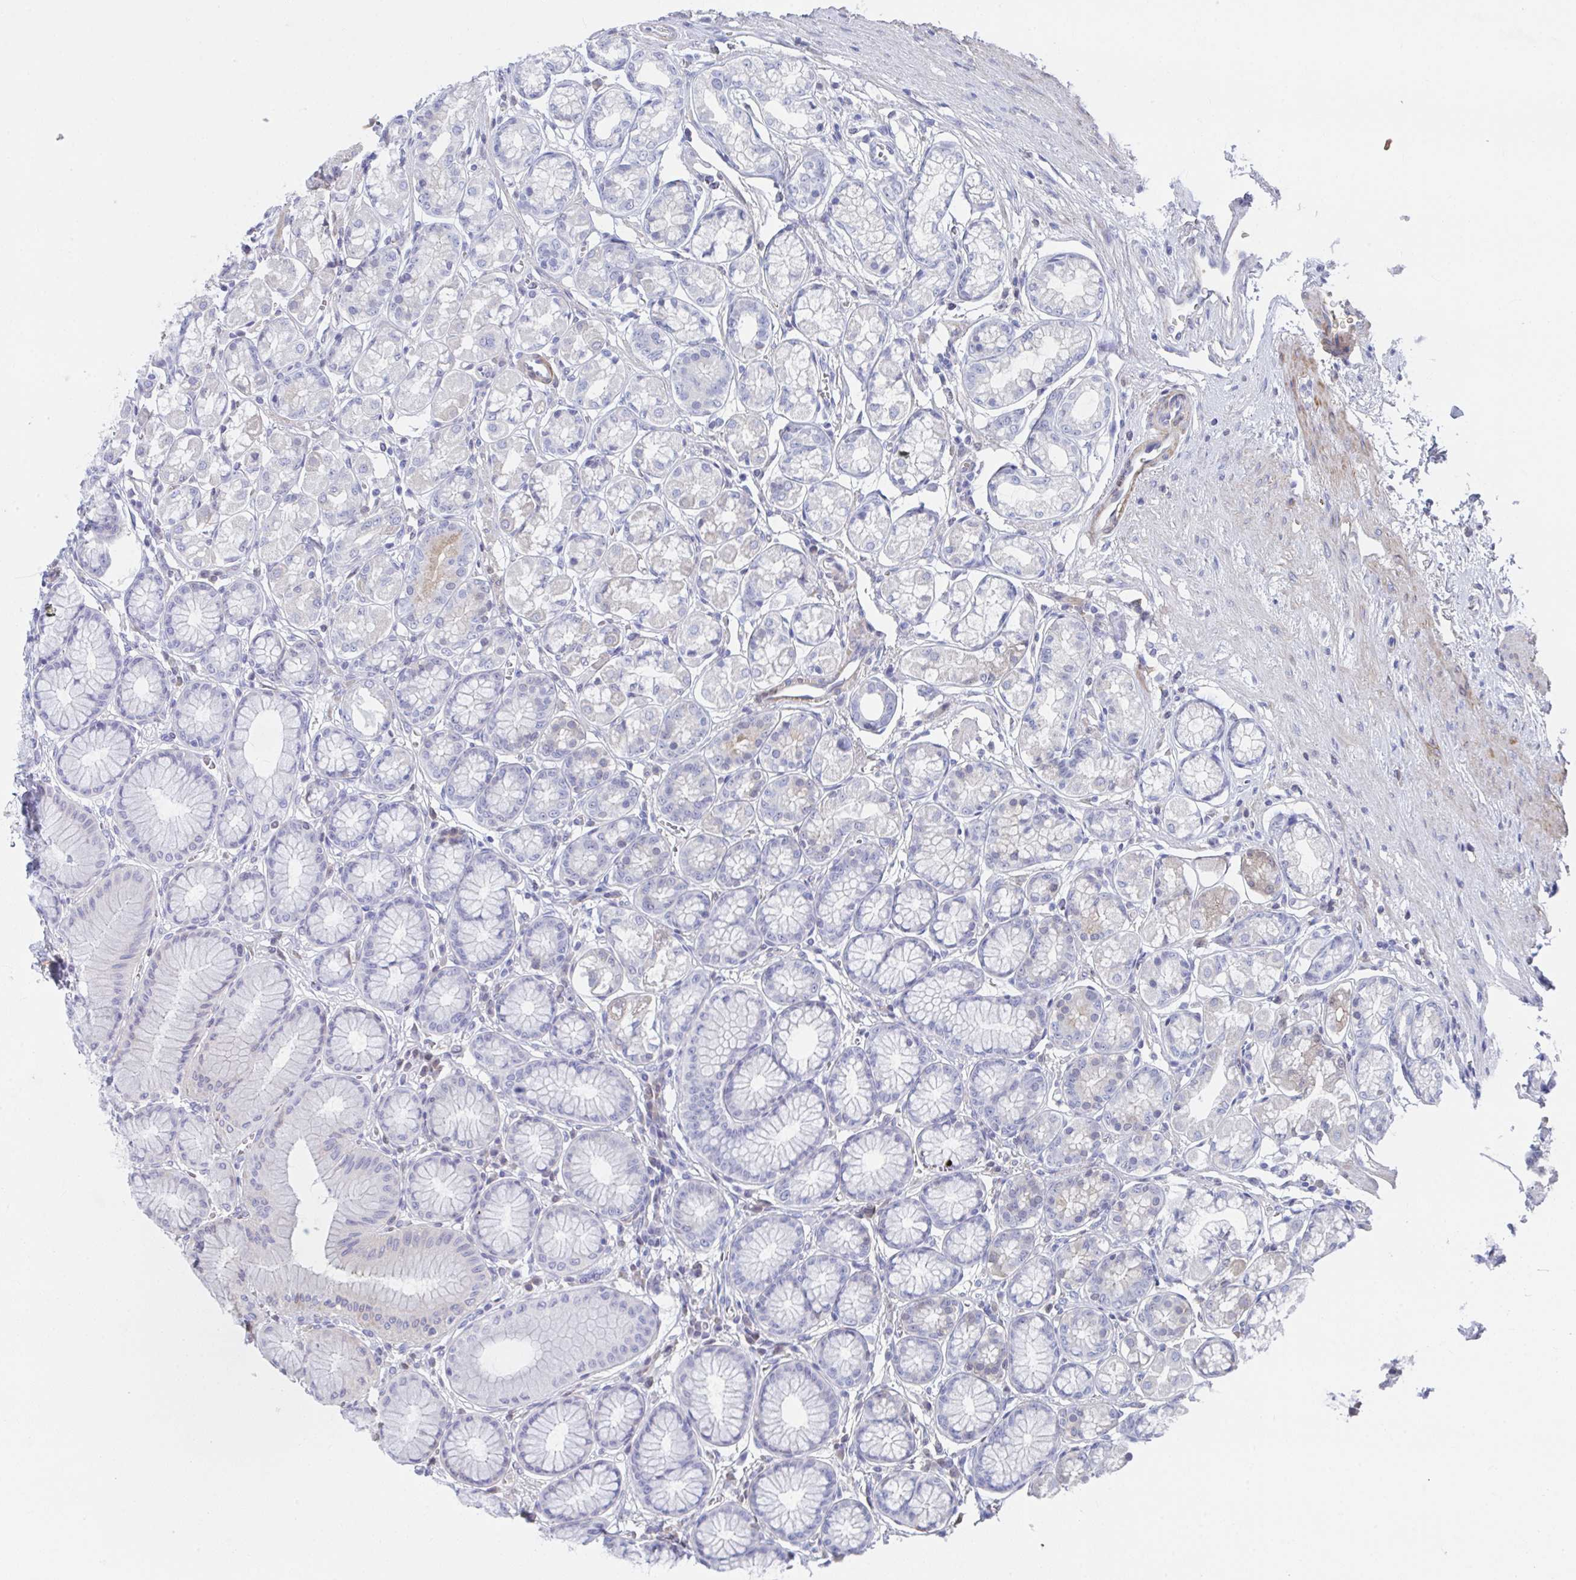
{"staining": {"intensity": "negative", "quantity": "none", "location": "none"}, "tissue": "stomach", "cell_type": "Glandular cells", "image_type": "normal", "snomed": [{"axis": "morphology", "description": "Normal tissue, NOS"}, {"axis": "topography", "description": "Stomach"}, {"axis": "topography", "description": "Stomach, lower"}], "caption": "This is an immunohistochemistry micrograph of benign stomach. There is no staining in glandular cells.", "gene": "TNFAIP6", "patient": {"sex": "male", "age": 76}}